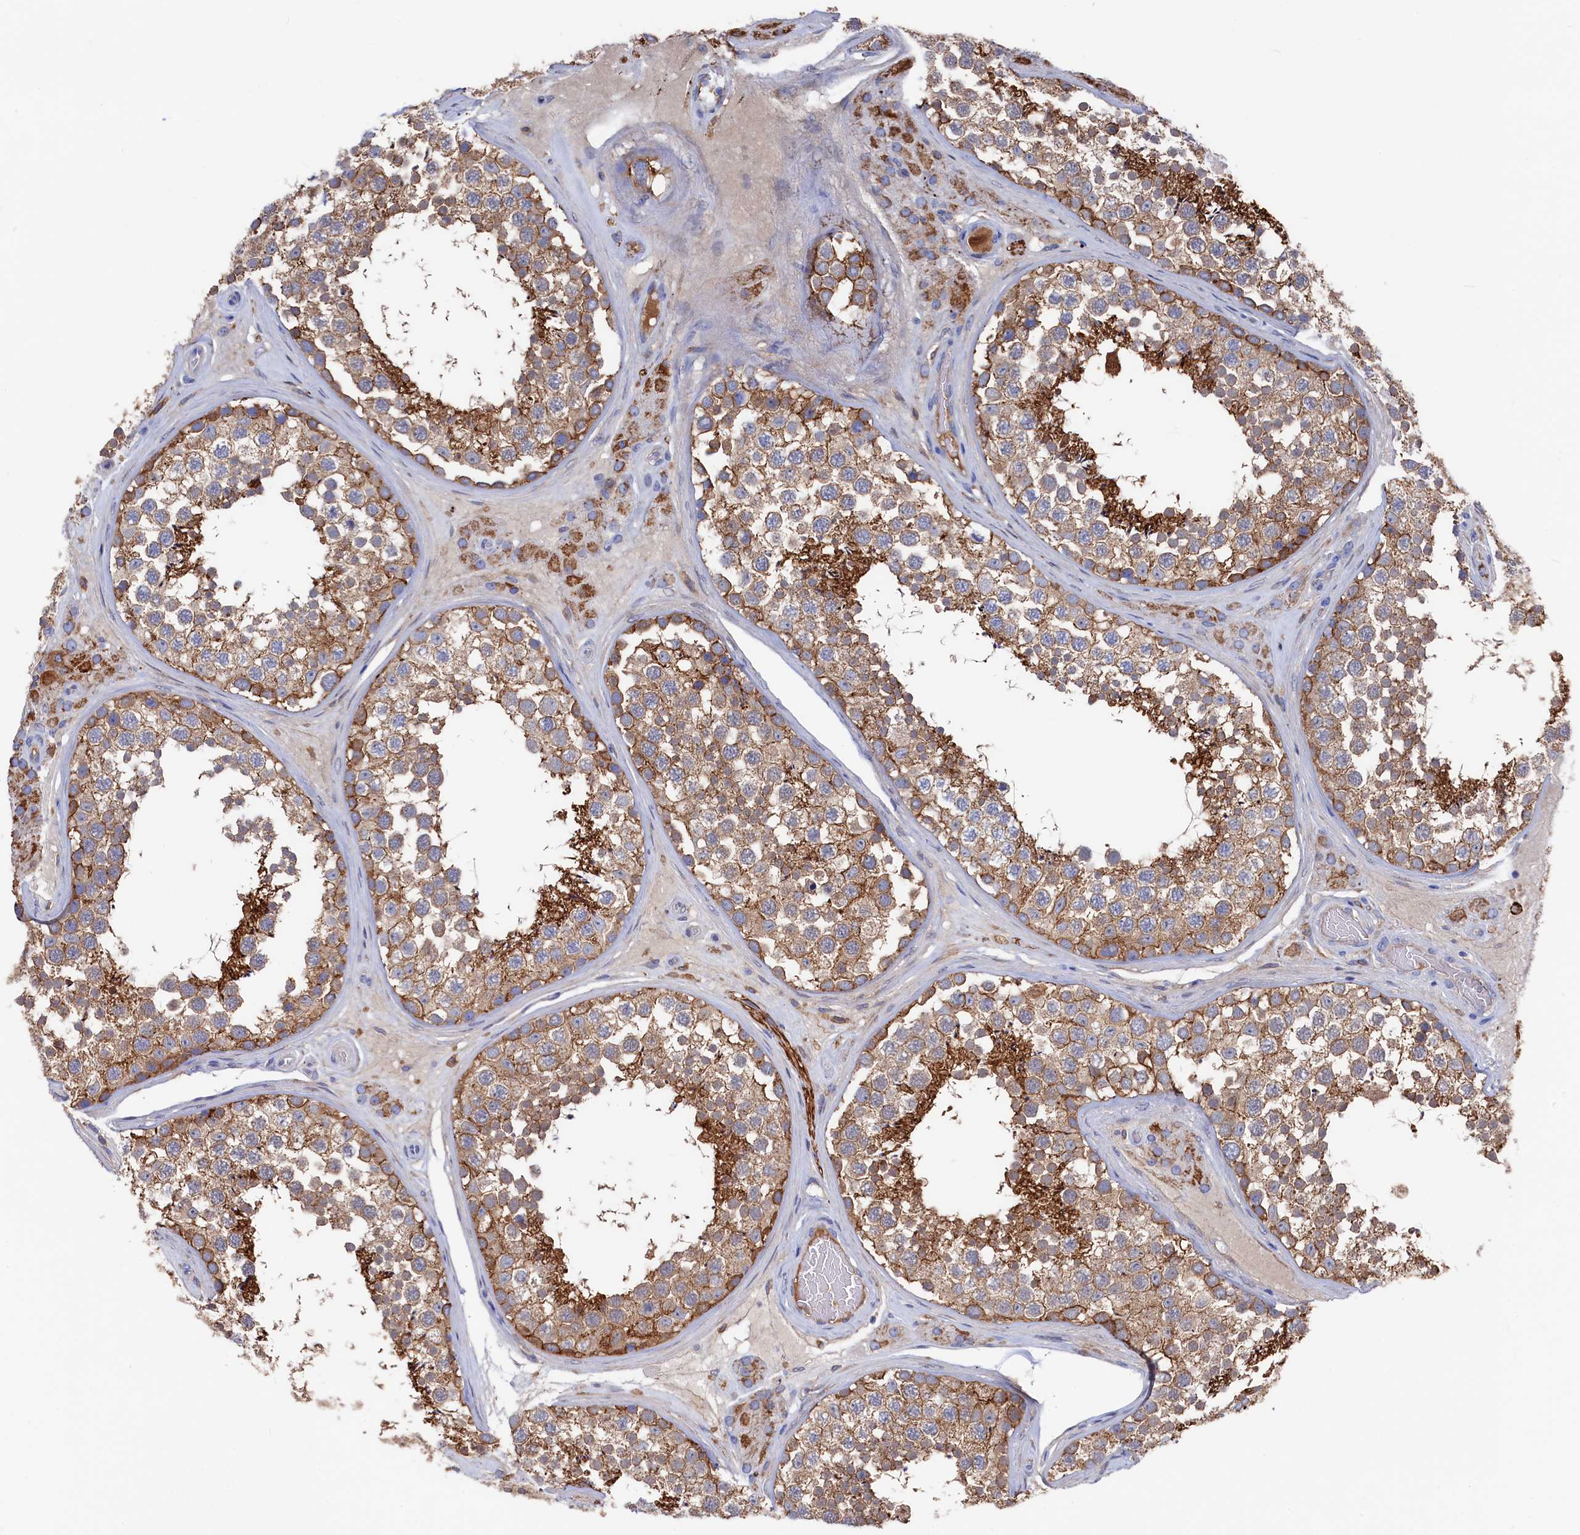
{"staining": {"intensity": "moderate", "quantity": ">75%", "location": "cytoplasmic/membranous"}, "tissue": "testis", "cell_type": "Cells in seminiferous ducts", "image_type": "normal", "snomed": [{"axis": "morphology", "description": "Normal tissue, NOS"}, {"axis": "topography", "description": "Testis"}], "caption": "Approximately >75% of cells in seminiferous ducts in benign human testis reveal moderate cytoplasmic/membranous protein positivity as visualized by brown immunohistochemical staining.", "gene": "C12orf73", "patient": {"sex": "male", "age": 46}}